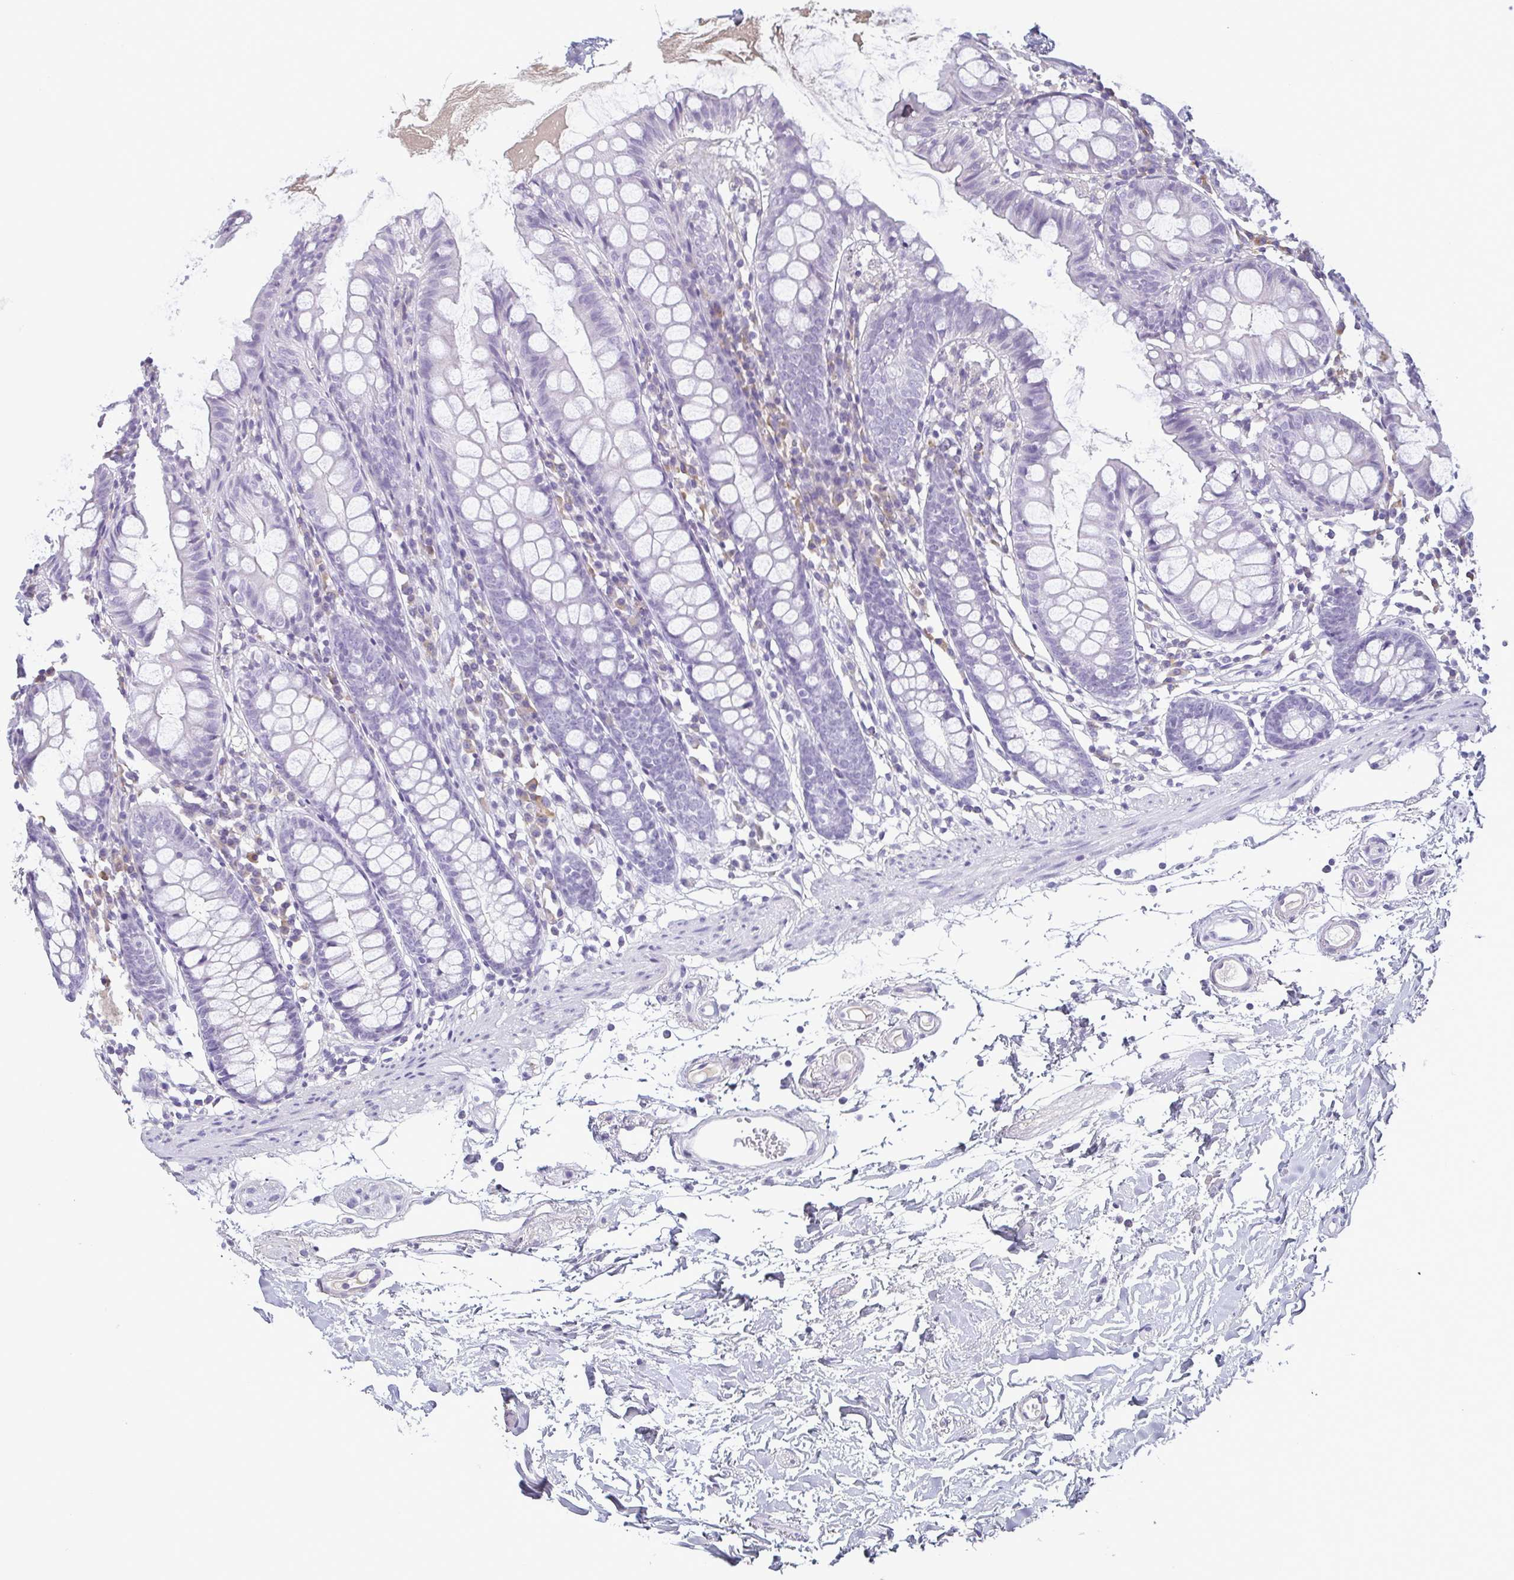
{"staining": {"intensity": "negative", "quantity": "none", "location": "none"}, "tissue": "colon", "cell_type": "Endothelial cells", "image_type": "normal", "snomed": [{"axis": "morphology", "description": "Normal tissue, NOS"}, {"axis": "topography", "description": "Colon"}], "caption": "This is a photomicrograph of IHC staining of unremarkable colon, which shows no staining in endothelial cells. The staining was performed using DAB (3,3'-diaminobenzidine) to visualize the protein expression in brown, while the nuclei were stained in blue with hematoxylin (Magnification: 20x).", "gene": "ECM1", "patient": {"sex": "female", "age": 84}}